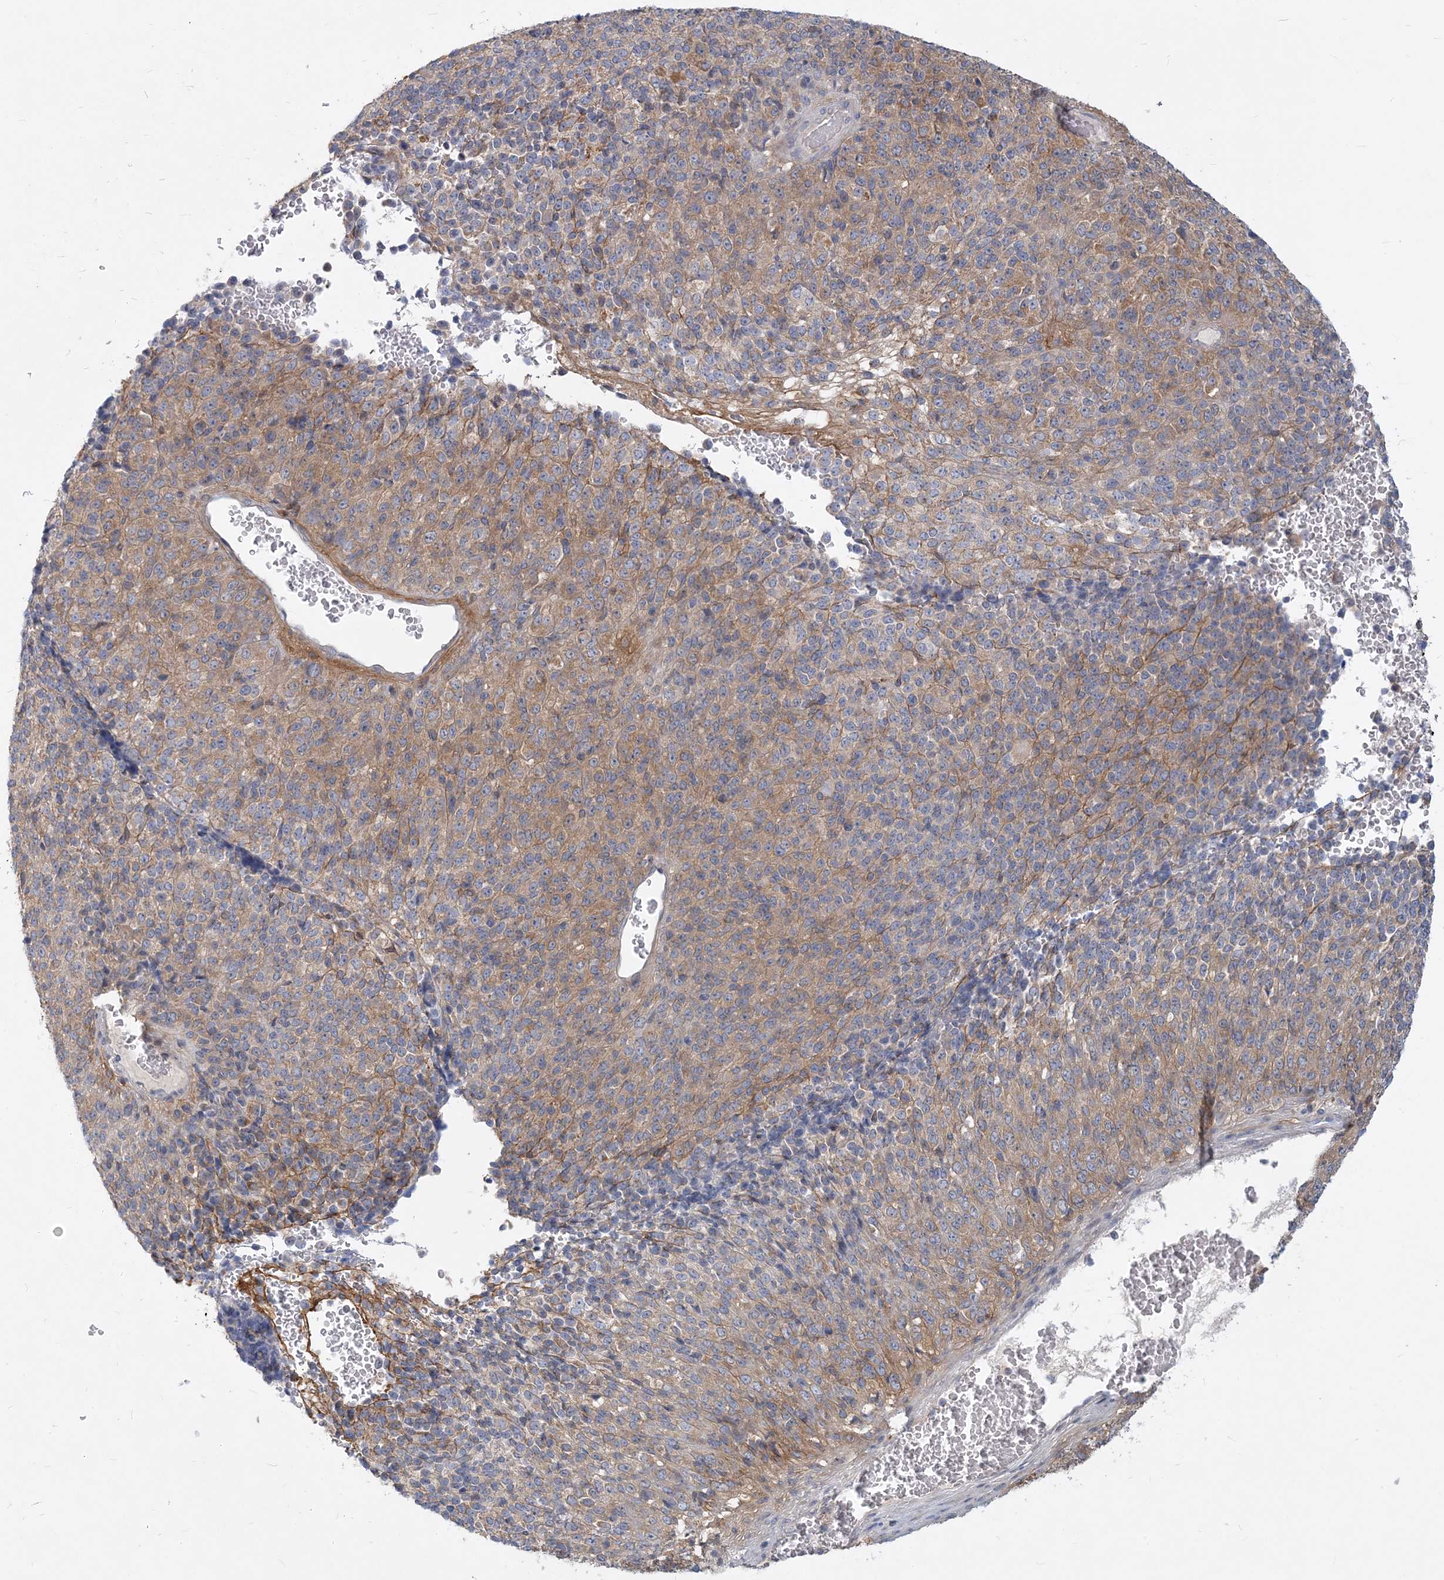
{"staining": {"intensity": "weak", "quantity": "<25%", "location": "cytoplasmic/membranous"}, "tissue": "melanoma", "cell_type": "Tumor cells", "image_type": "cancer", "snomed": [{"axis": "morphology", "description": "Malignant melanoma, Metastatic site"}, {"axis": "topography", "description": "Brain"}], "caption": "Tumor cells show no significant protein staining in malignant melanoma (metastatic site). (Stains: DAB (3,3'-diaminobenzidine) IHC with hematoxylin counter stain, Microscopy: brightfield microscopy at high magnification).", "gene": "GMPPA", "patient": {"sex": "female", "age": 56}}